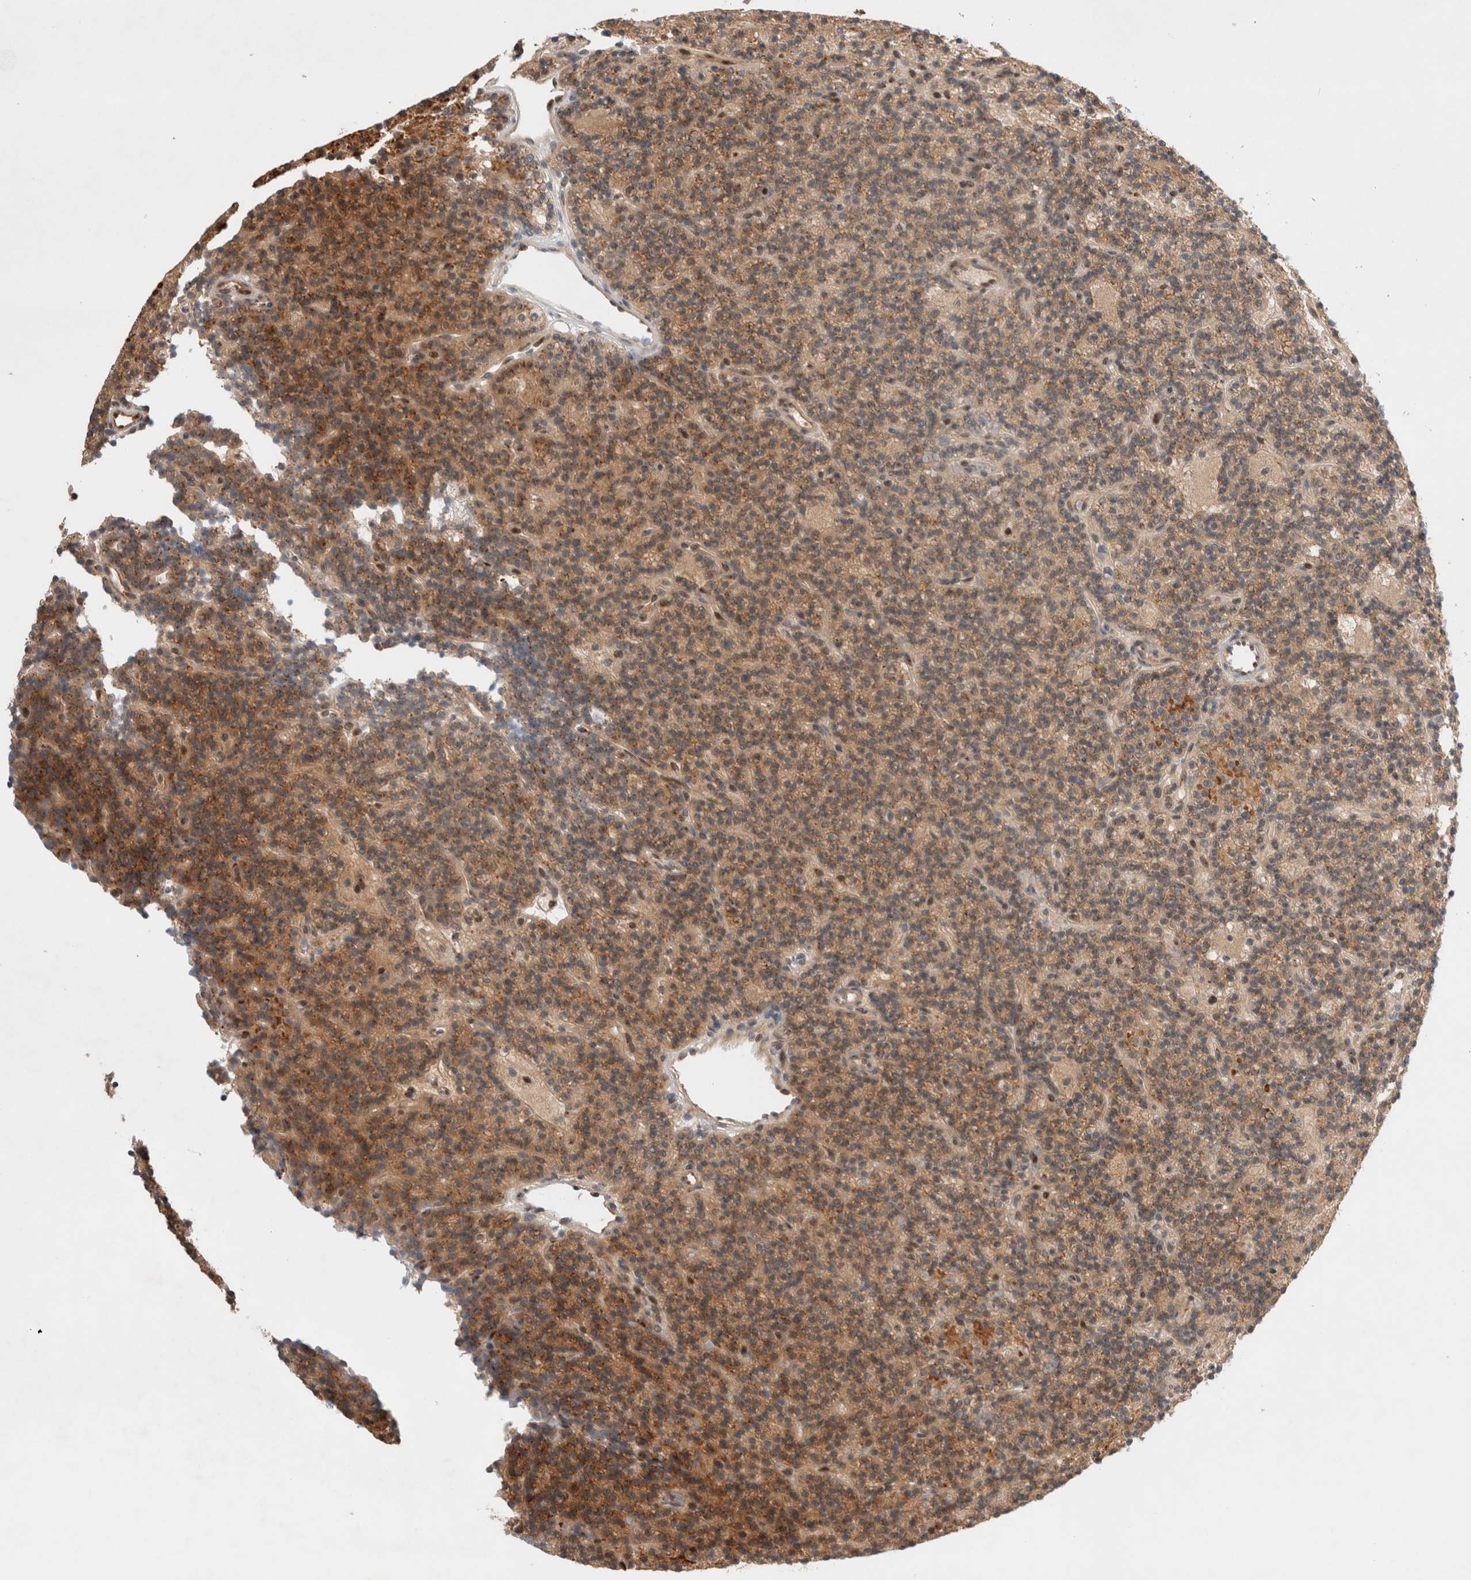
{"staining": {"intensity": "moderate", "quantity": "25%-75%", "location": "cytoplasmic/membranous"}, "tissue": "parathyroid gland", "cell_type": "Glandular cells", "image_type": "normal", "snomed": [{"axis": "morphology", "description": "Normal tissue, NOS"}, {"axis": "topography", "description": "Parathyroid gland"}], "caption": "Normal parathyroid gland was stained to show a protein in brown. There is medium levels of moderate cytoplasmic/membranous expression in about 25%-75% of glandular cells. (DAB IHC with brightfield microscopy, high magnification).", "gene": "OTUD6B", "patient": {"sex": "male", "age": 75}}